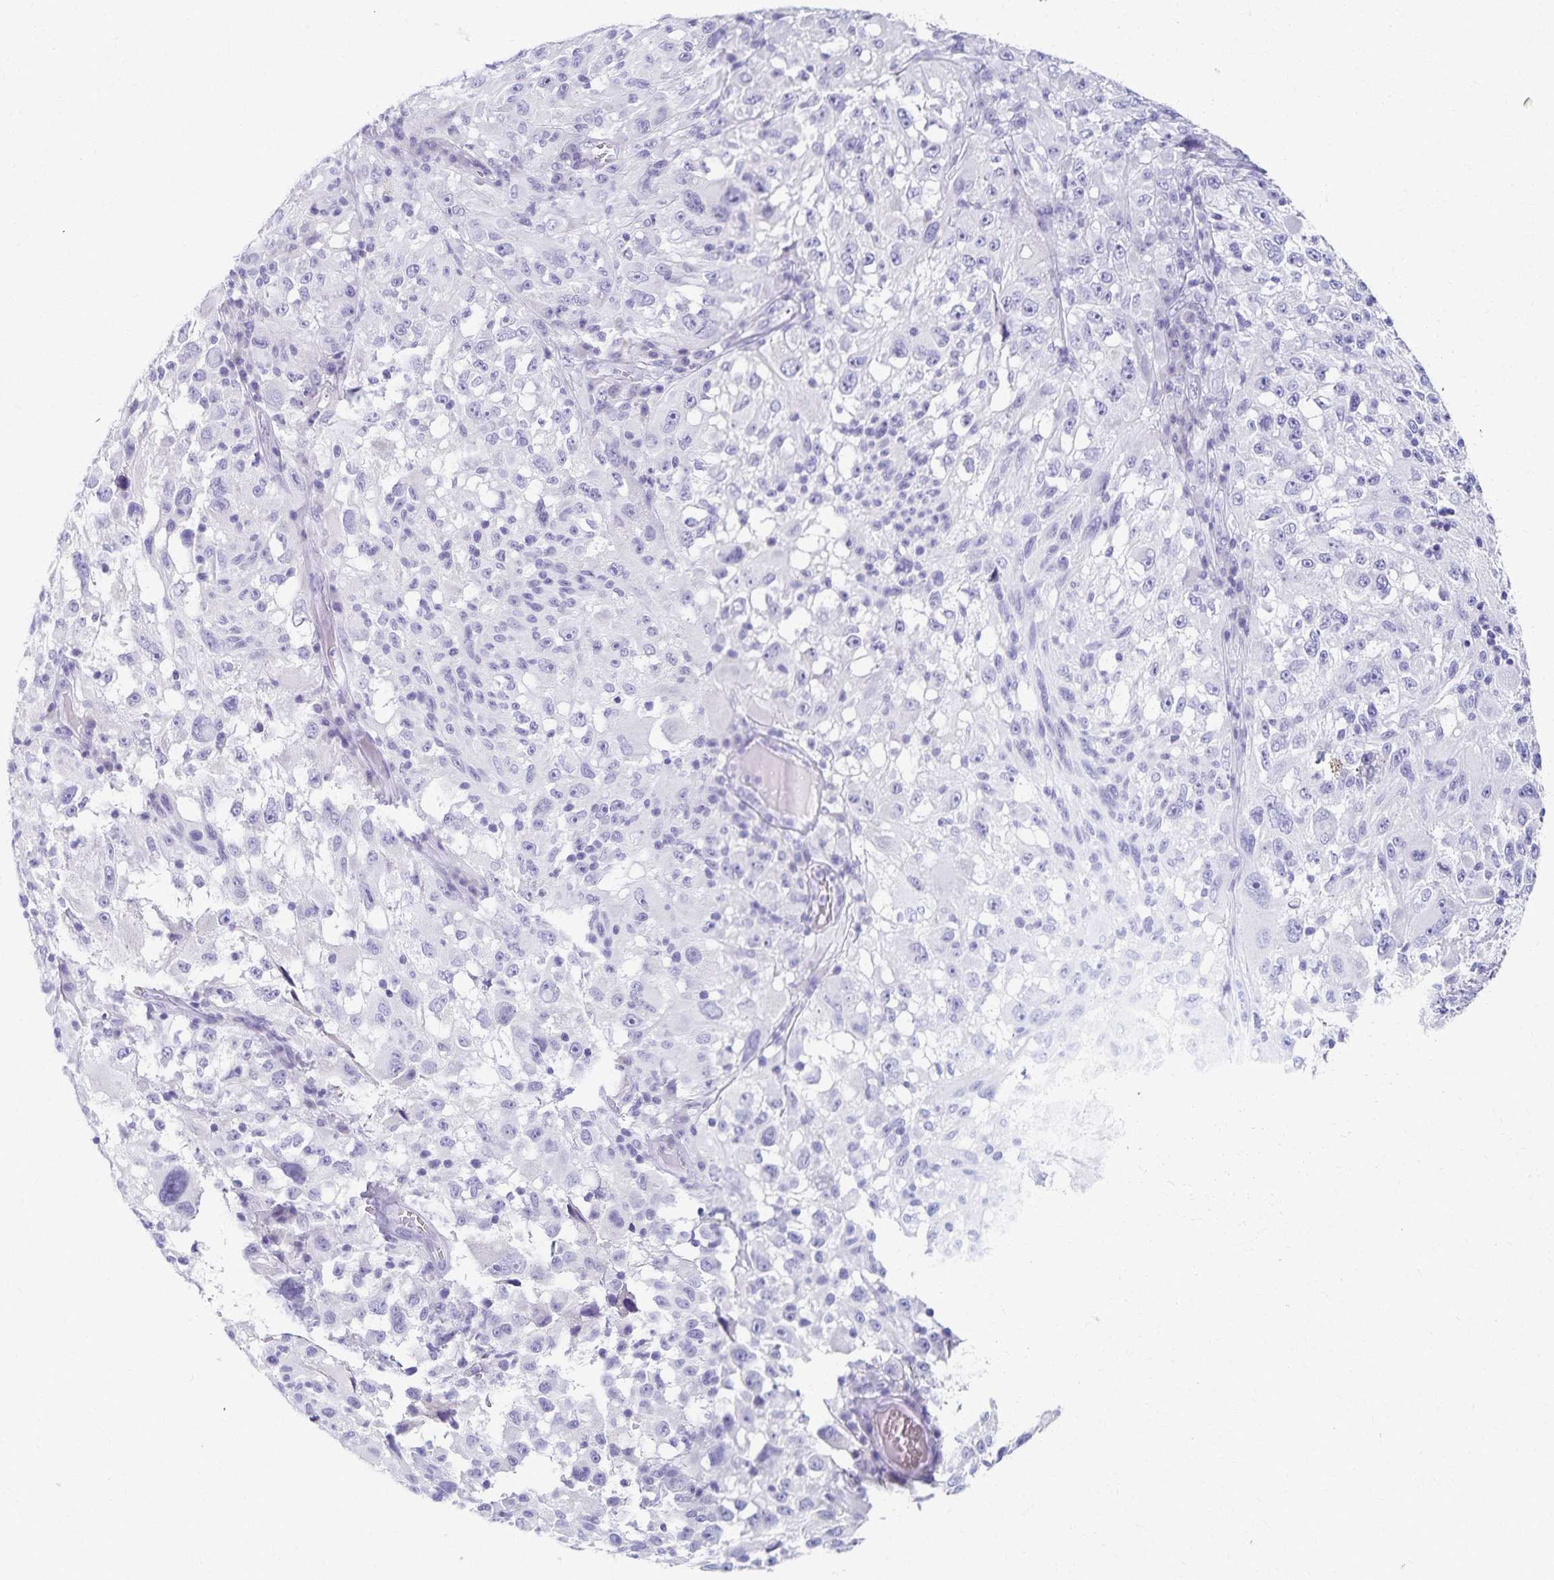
{"staining": {"intensity": "negative", "quantity": "none", "location": "none"}, "tissue": "melanoma", "cell_type": "Tumor cells", "image_type": "cancer", "snomed": [{"axis": "morphology", "description": "Malignant melanoma, NOS"}, {"axis": "topography", "description": "Skin"}], "caption": "Protein analysis of melanoma exhibits no significant positivity in tumor cells. Brightfield microscopy of immunohistochemistry stained with DAB (3,3'-diaminobenzidine) (brown) and hematoxylin (blue), captured at high magnification.", "gene": "C2orf50", "patient": {"sex": "female", "age": 71}}